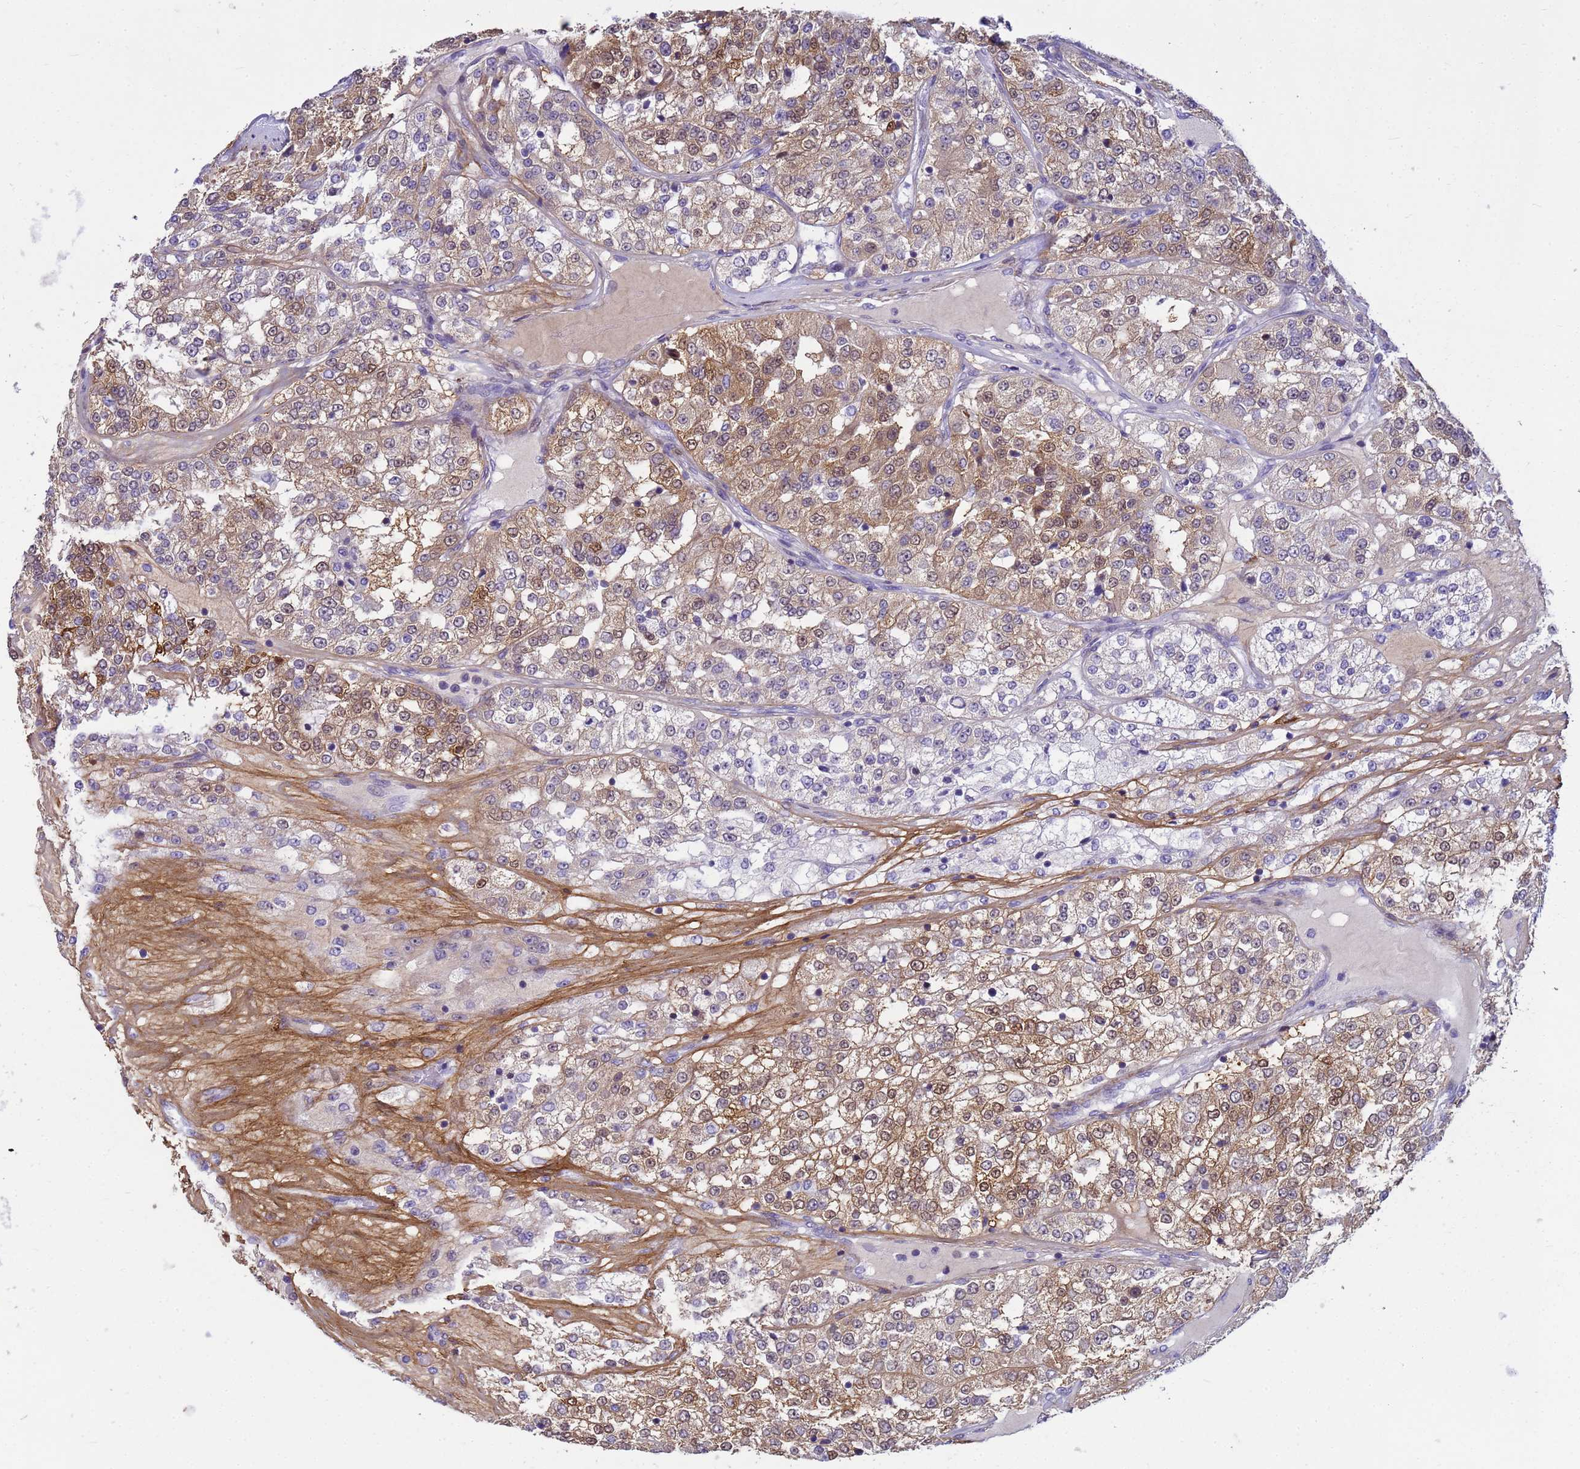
{"staining": {"intensity": "moderate", "quantity": "25%-75%", "location": "cytoplasmic/membranous,nuclear"}, "tissue": "renal cancer", "cell_type": "Tumor cells", "image_type": "cancer", "snomed": [{"axis": "morphology", "description": "Adenocarcinoma, NOS"}, {"axis": "topography", "description": "Kidney"}], "caption": "Renal cancer was stained to show a protein in brown. There is medium levels of moderate cytoplasmic/membranous and nuclear positivity in about 25%-75% of tumor cells. (IHC, brightfield microscopy, high magnification).", "gene": "P2RX7", "patient": {"sex": "female", "age": 63}}